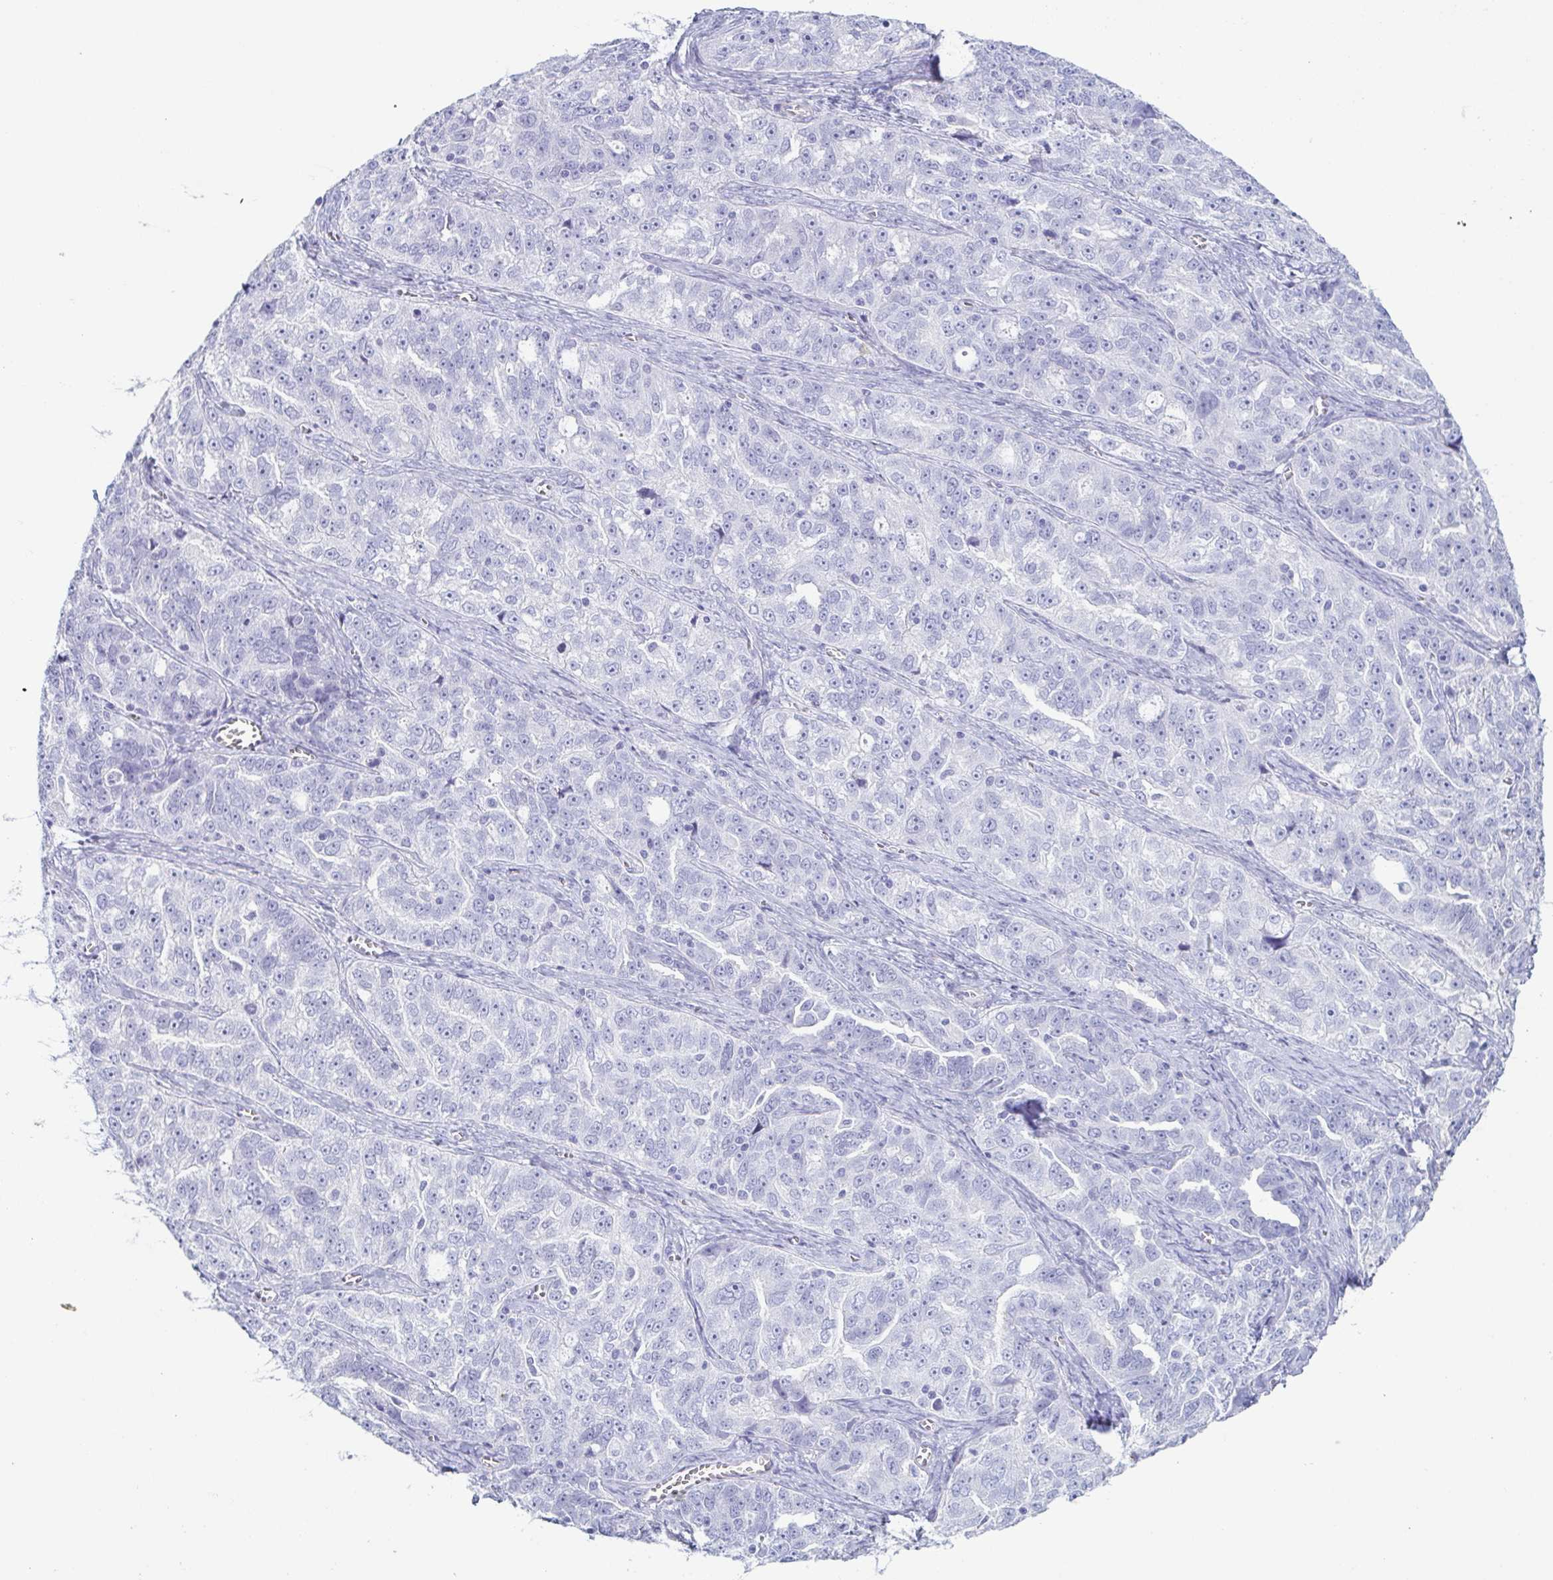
{"staining": {"intensity": "negative", "quantity": "none", "location": "none"}, "tissue": "ovarian cancer", "cell_type": "Tumor cells", "image_type": "cancer", "snomed": [{"axis": "morphology", "description": "Cystadenocarcinoma, serous, NOS"}, {"axis": "topography", "description": "Ovary"}], "caption": "DAB (3,3'-diaminobenzidine) immunohistochemical staining of ovarian cancer (serous cystadenocarcinoma) reveals no significant staining in tumor cells.", "gene": "PRR4", "patient": {"sex": "female", "age": 51}}